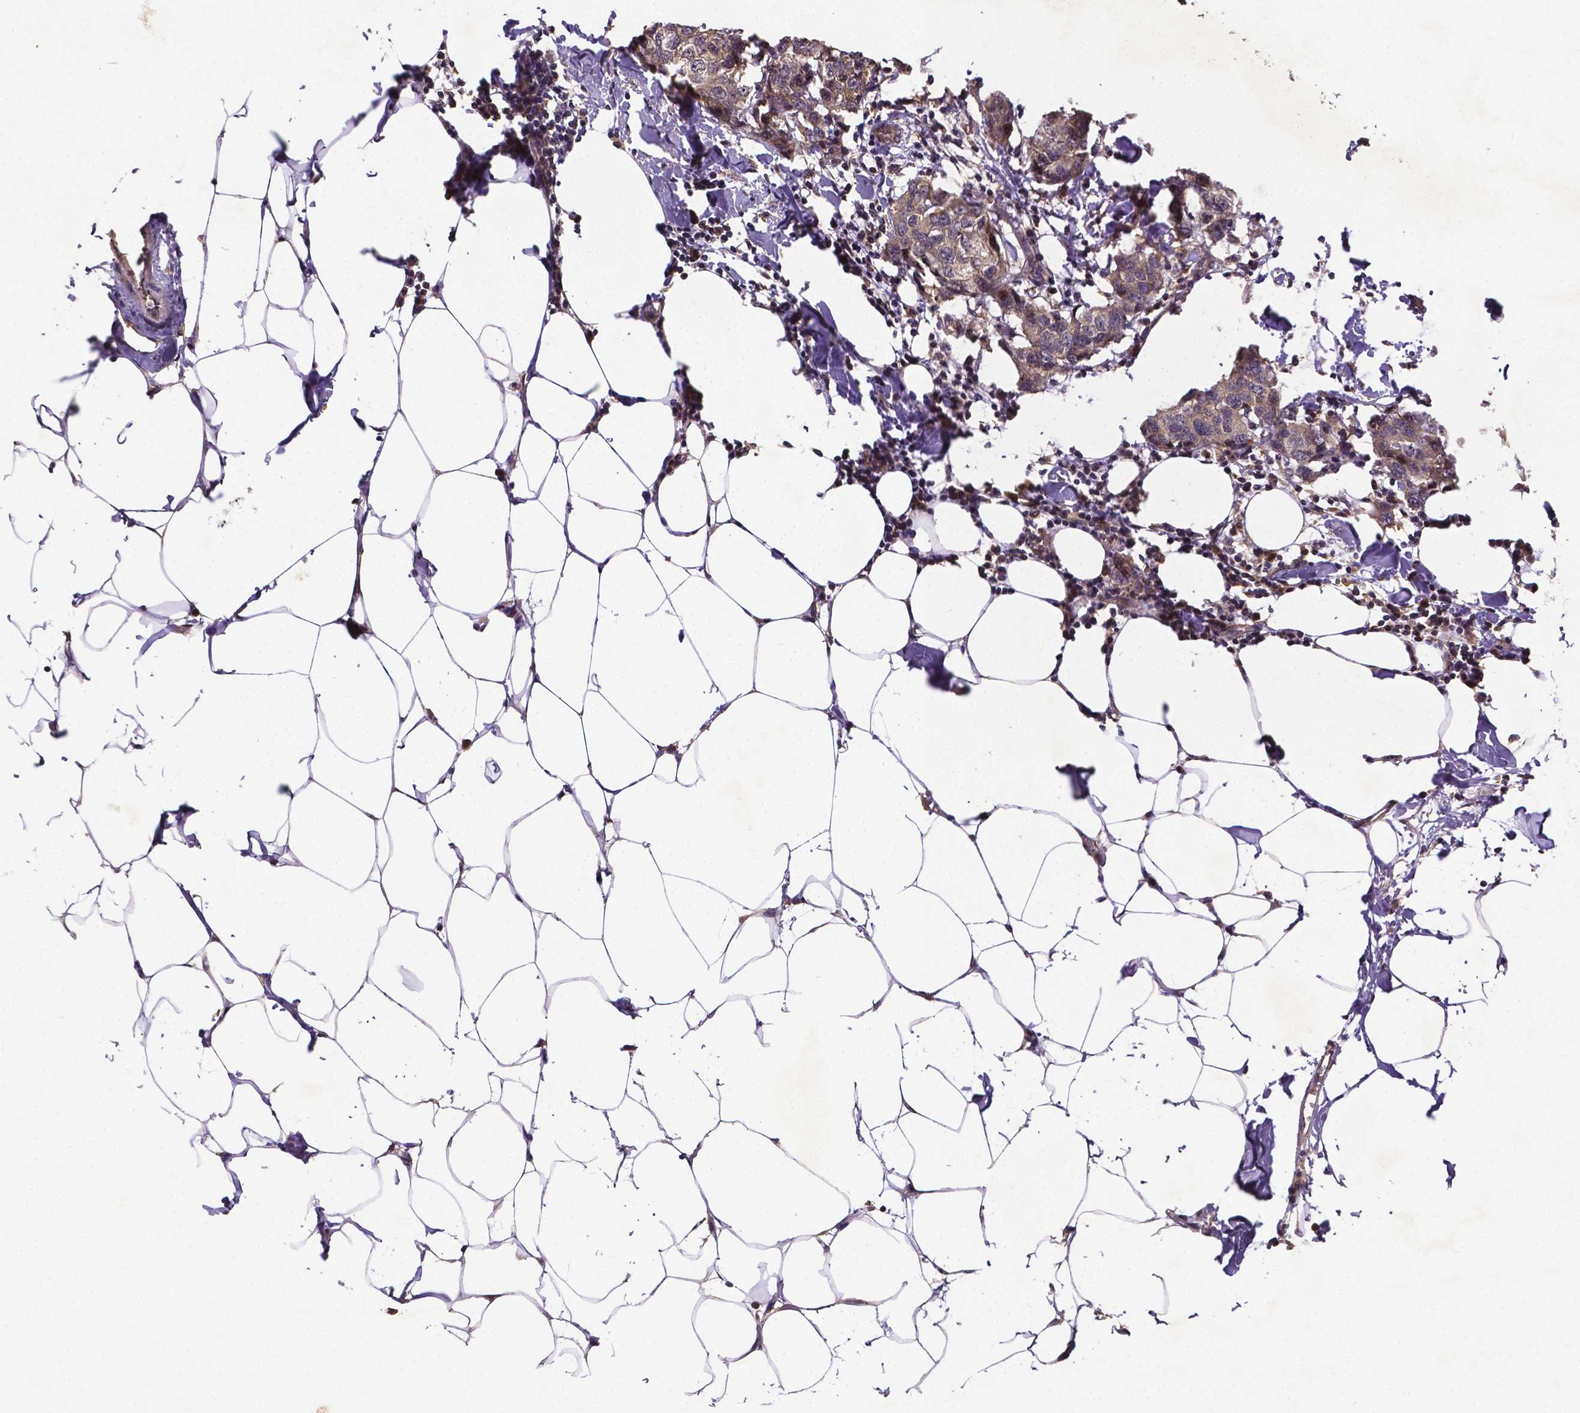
{"staining": {"intensity": "weak", "quantity": "25%-75%", "location": "cytoplasmic/membranous"}, "tissue": "breast cancer", "cell_type": "Tumor cells", "image_type": "cancer", "snomed": [{"axis": "morphology", "description": "Duct carcinoma"}, {"axis": "topography", "description": "Breast"}], "caption": "This histopathology image displays breast cancer stained with IHC to label a protein in brown. The cytoplasmic/membranous of tumor cells show weak positivity for the protein. Nuclei are counter-stained blue.", "gene": "RNF123", "patient": {"sex": "female", "age": 27}}